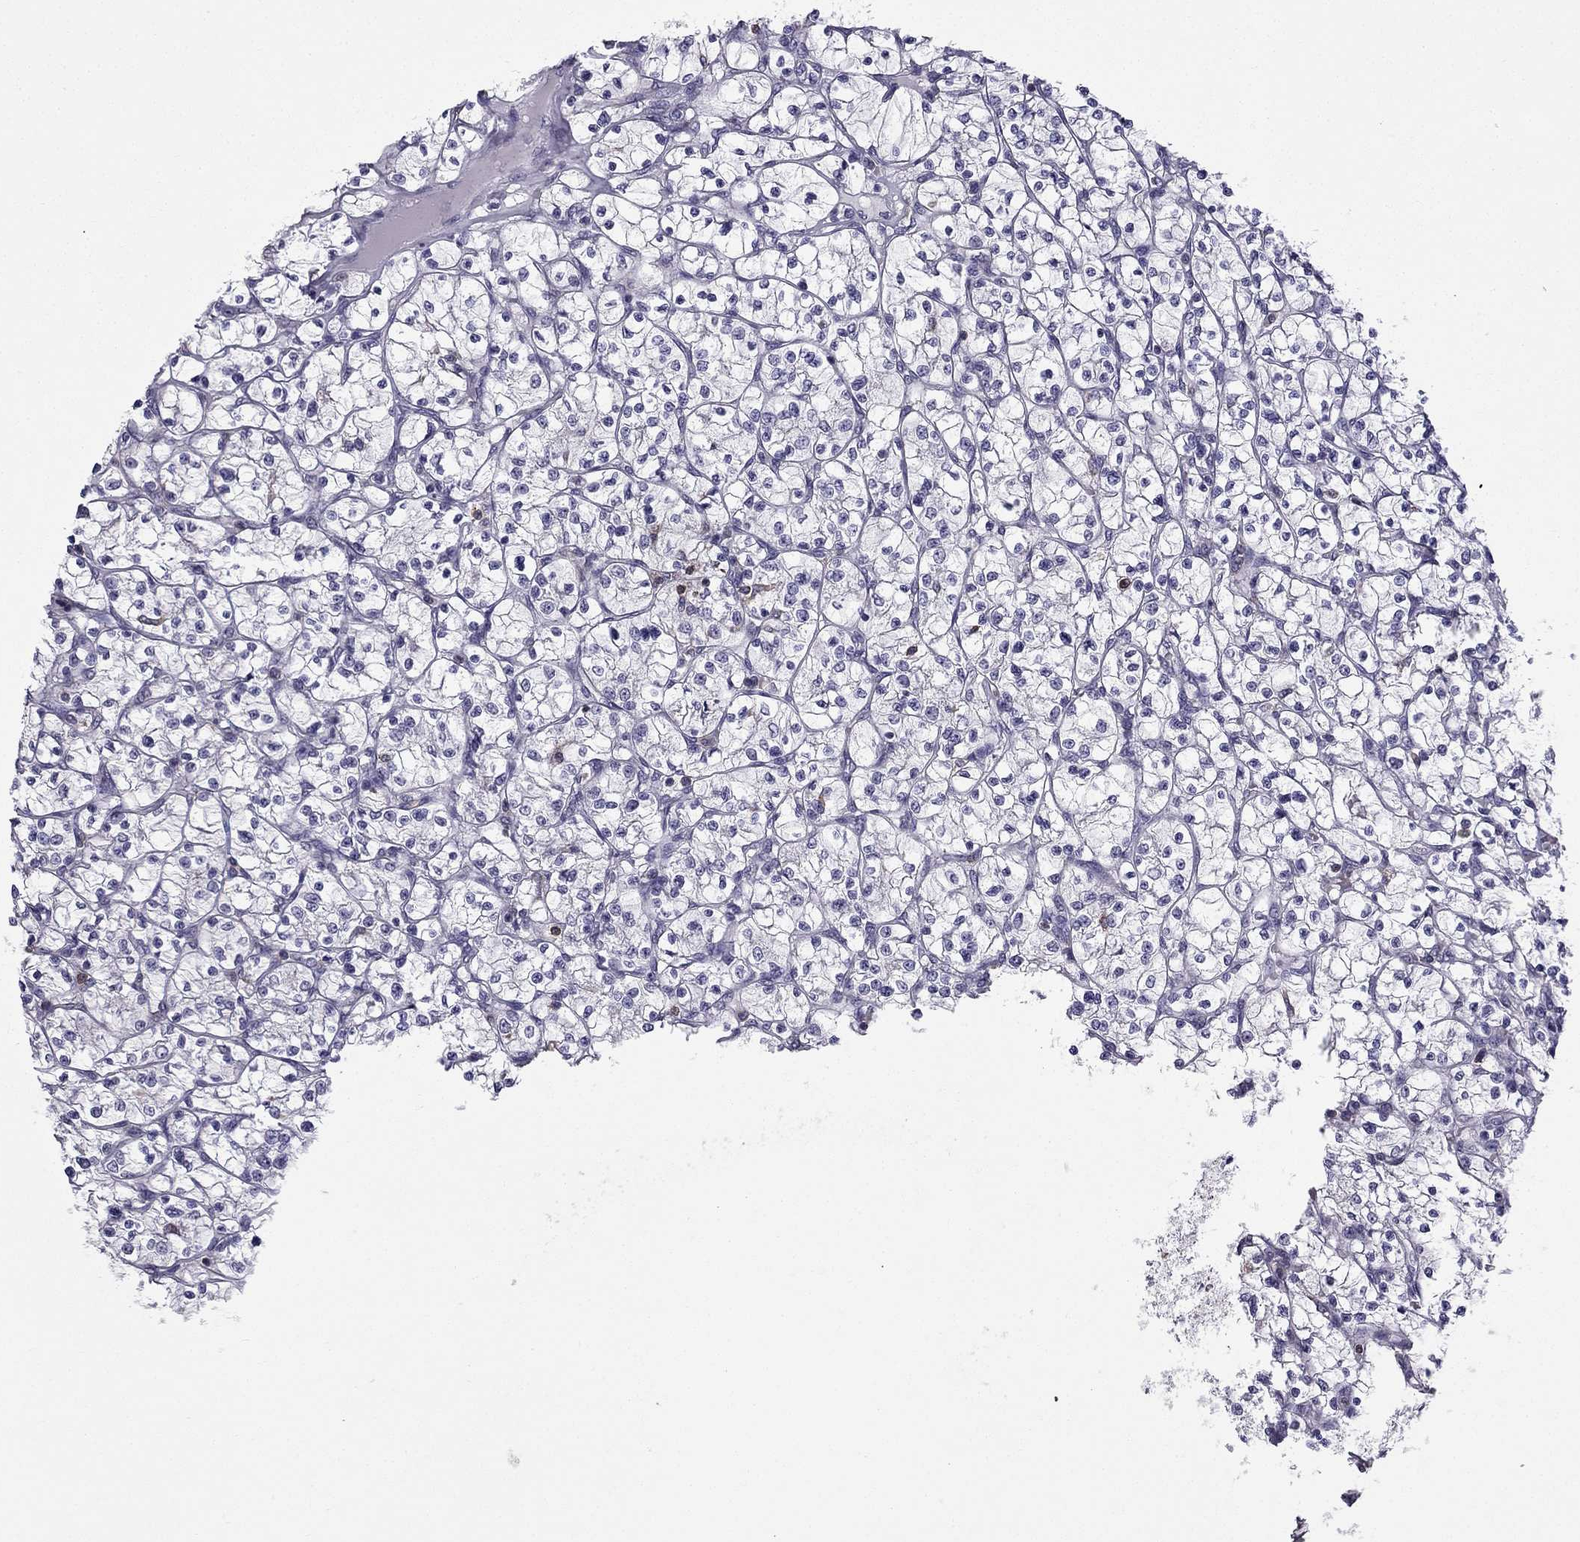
{"staining": {"intensity": "negative", "quantity": "none", "location": "none"}, "tissue": "renal cancer", "cell_type": "Tumor cells", "image_type": "cancer", "snomed": [{"axis": "morphology", "description": "Adenocarcinoma, NOS"}, {"axis": "topography", "description": "Kidney"}], "caption": "Renal cancer (adenocarcinoma) stained for a protein using immunohistochemistry (IHC) demonstrates no expression tumor cells.", "gene": "CCK", "patient": {"sex": "female", "age": 64}}